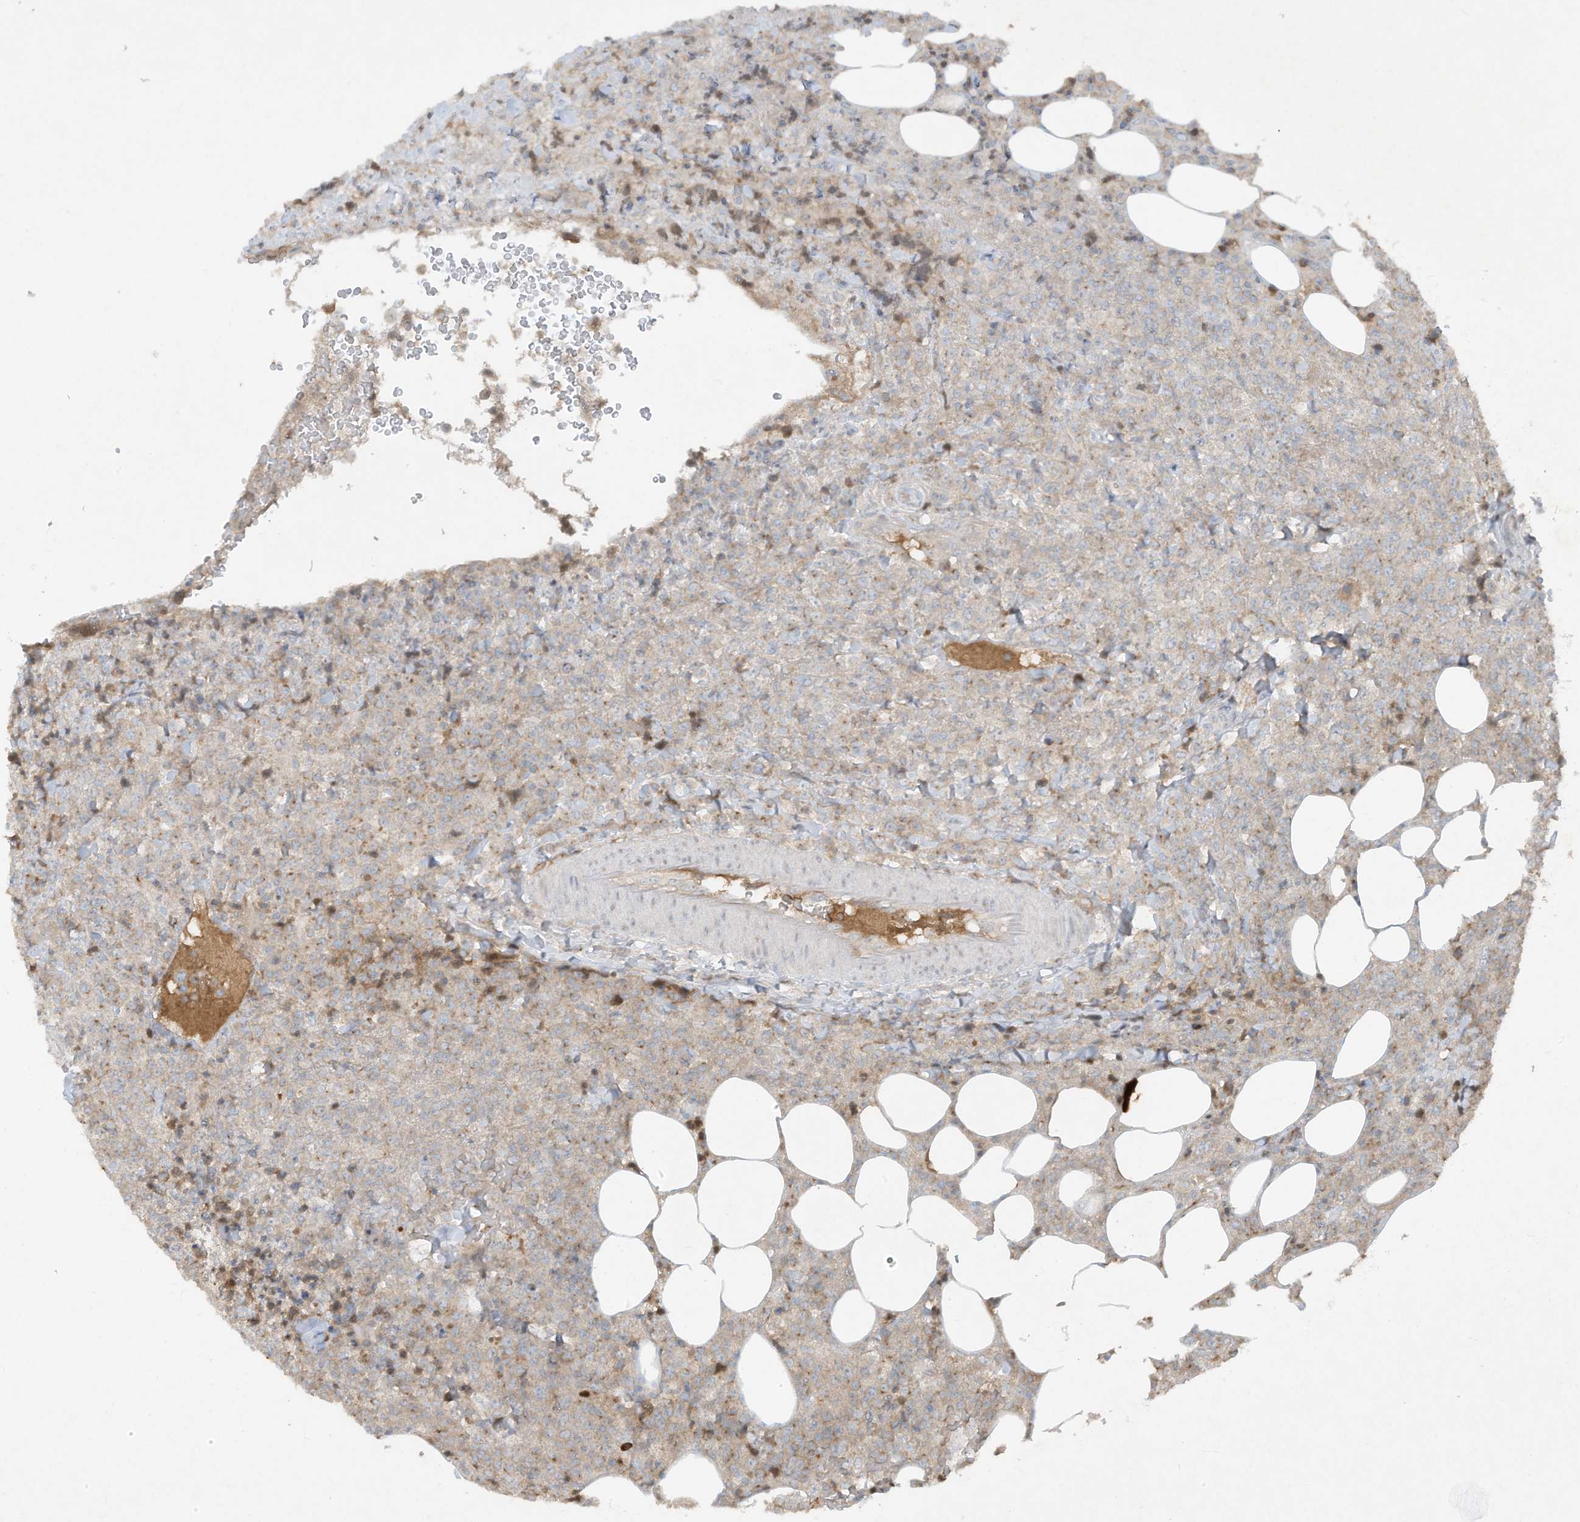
{"staining": {"intensity": "negative", "quantity": "none", "location": "none"}, "tissue": "lymphoma", "cell_type": "Tumor cells", "image_type": "cancer", "snomed": [{"axis": "morphology", "description": "Malignant lymphoma, non-Hodgkin's type, High grade"}, {"axis": "topography", "description": "Lymph node"}], "caption": "Lymphoma was stained to show a protein in brown. There is no significant expression in tumor cells.", "gene": "FETUB", "patient": {"sex": "male", "age": 13}}